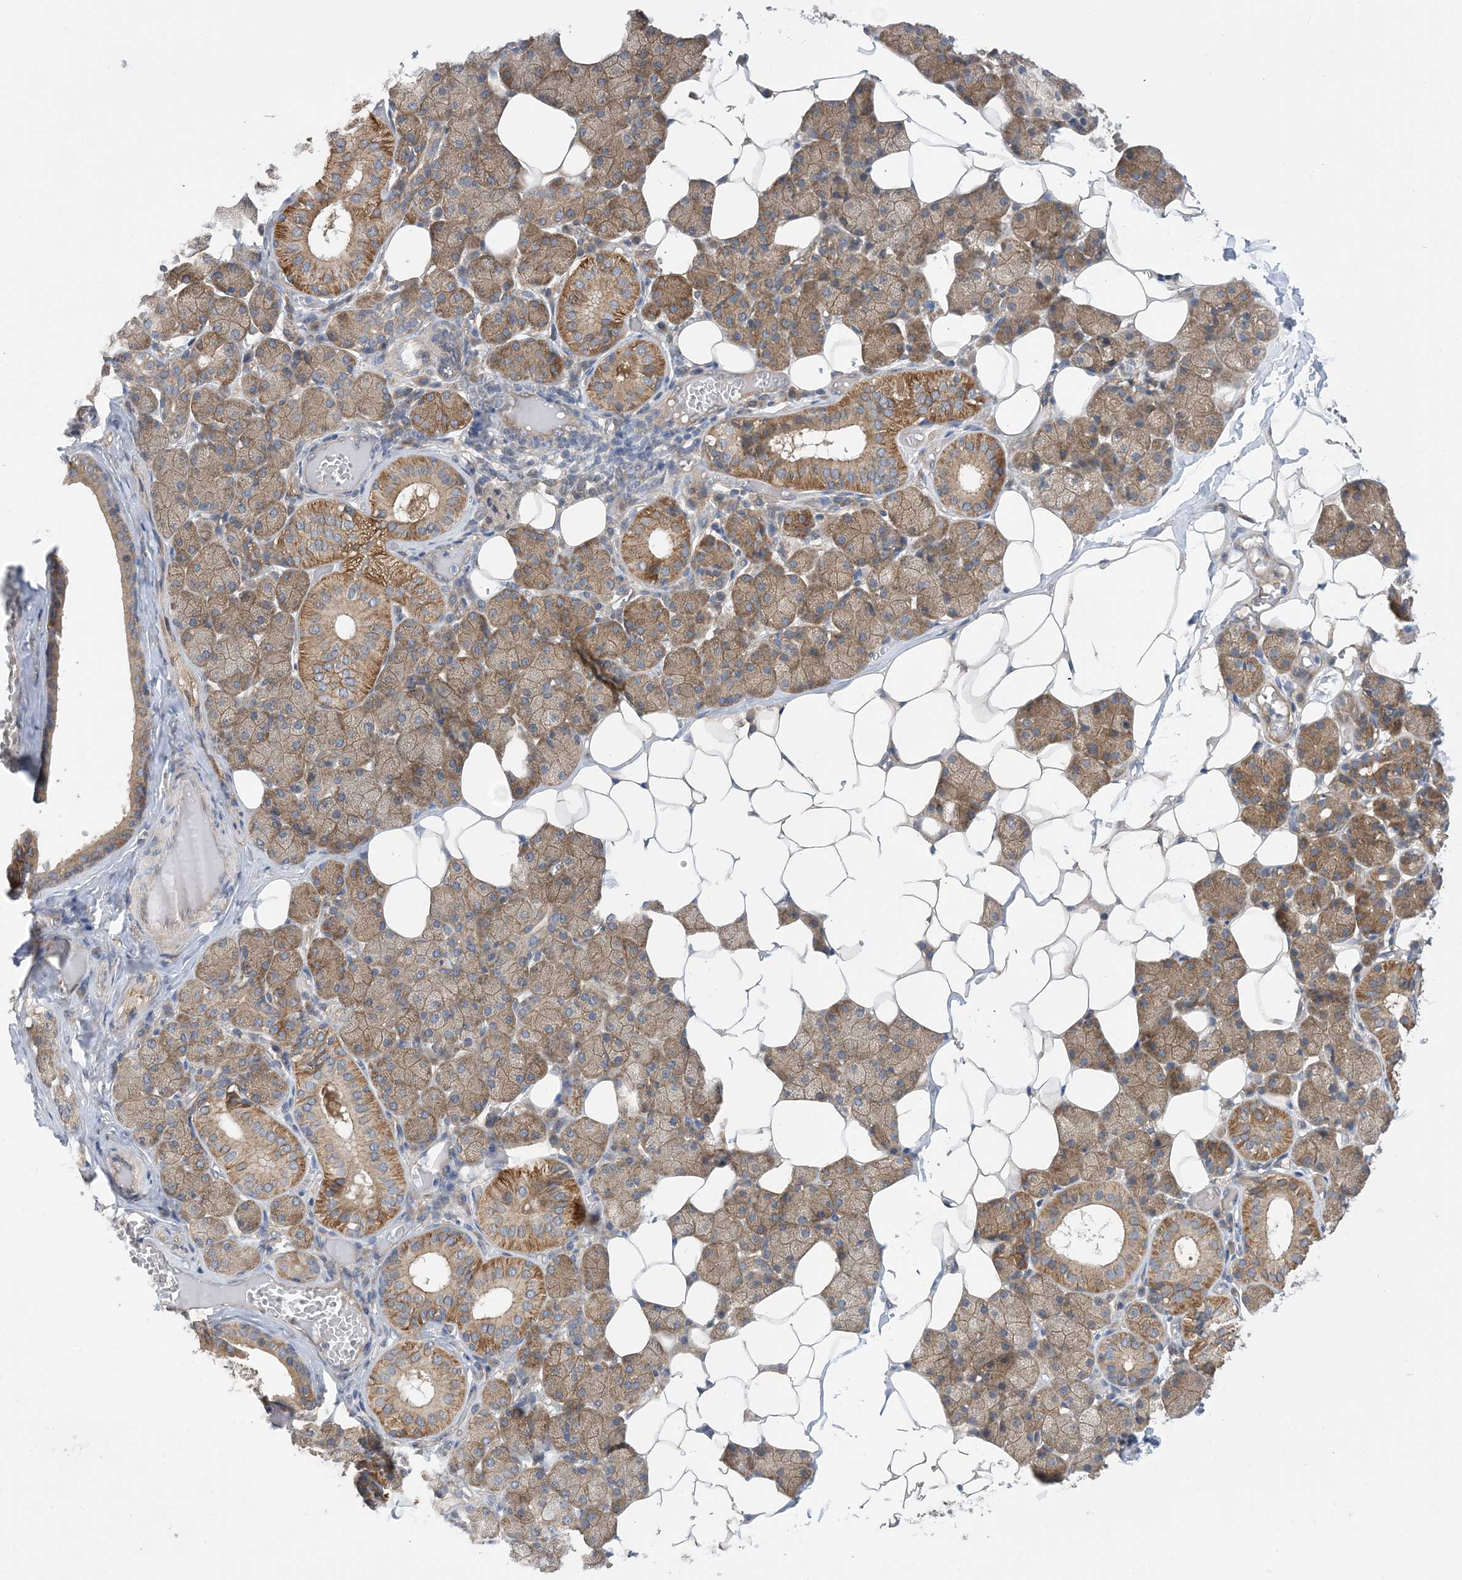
{"staining": {"intensity": "moderate", "quantity": ">75%", "location": "cytoplasmic/membranous"}, "tissue": "salivary gland", "cell_type": "Glandular cells", "image_type": "normal", "snomed": [{"axis": "morphology", "description": "Normal tissue, NOS"}, {"axis": "topography", "description": "Salivary gland"}], "caption": "Immunohistochemical staining of normal human salivary gland demonstrates medium levels of moderate cytoplasmic/membranous positivity in approximately >75% of glandular cells.", "gene": "EHBP1", "patient": {"sex": "female", "age": 33}}